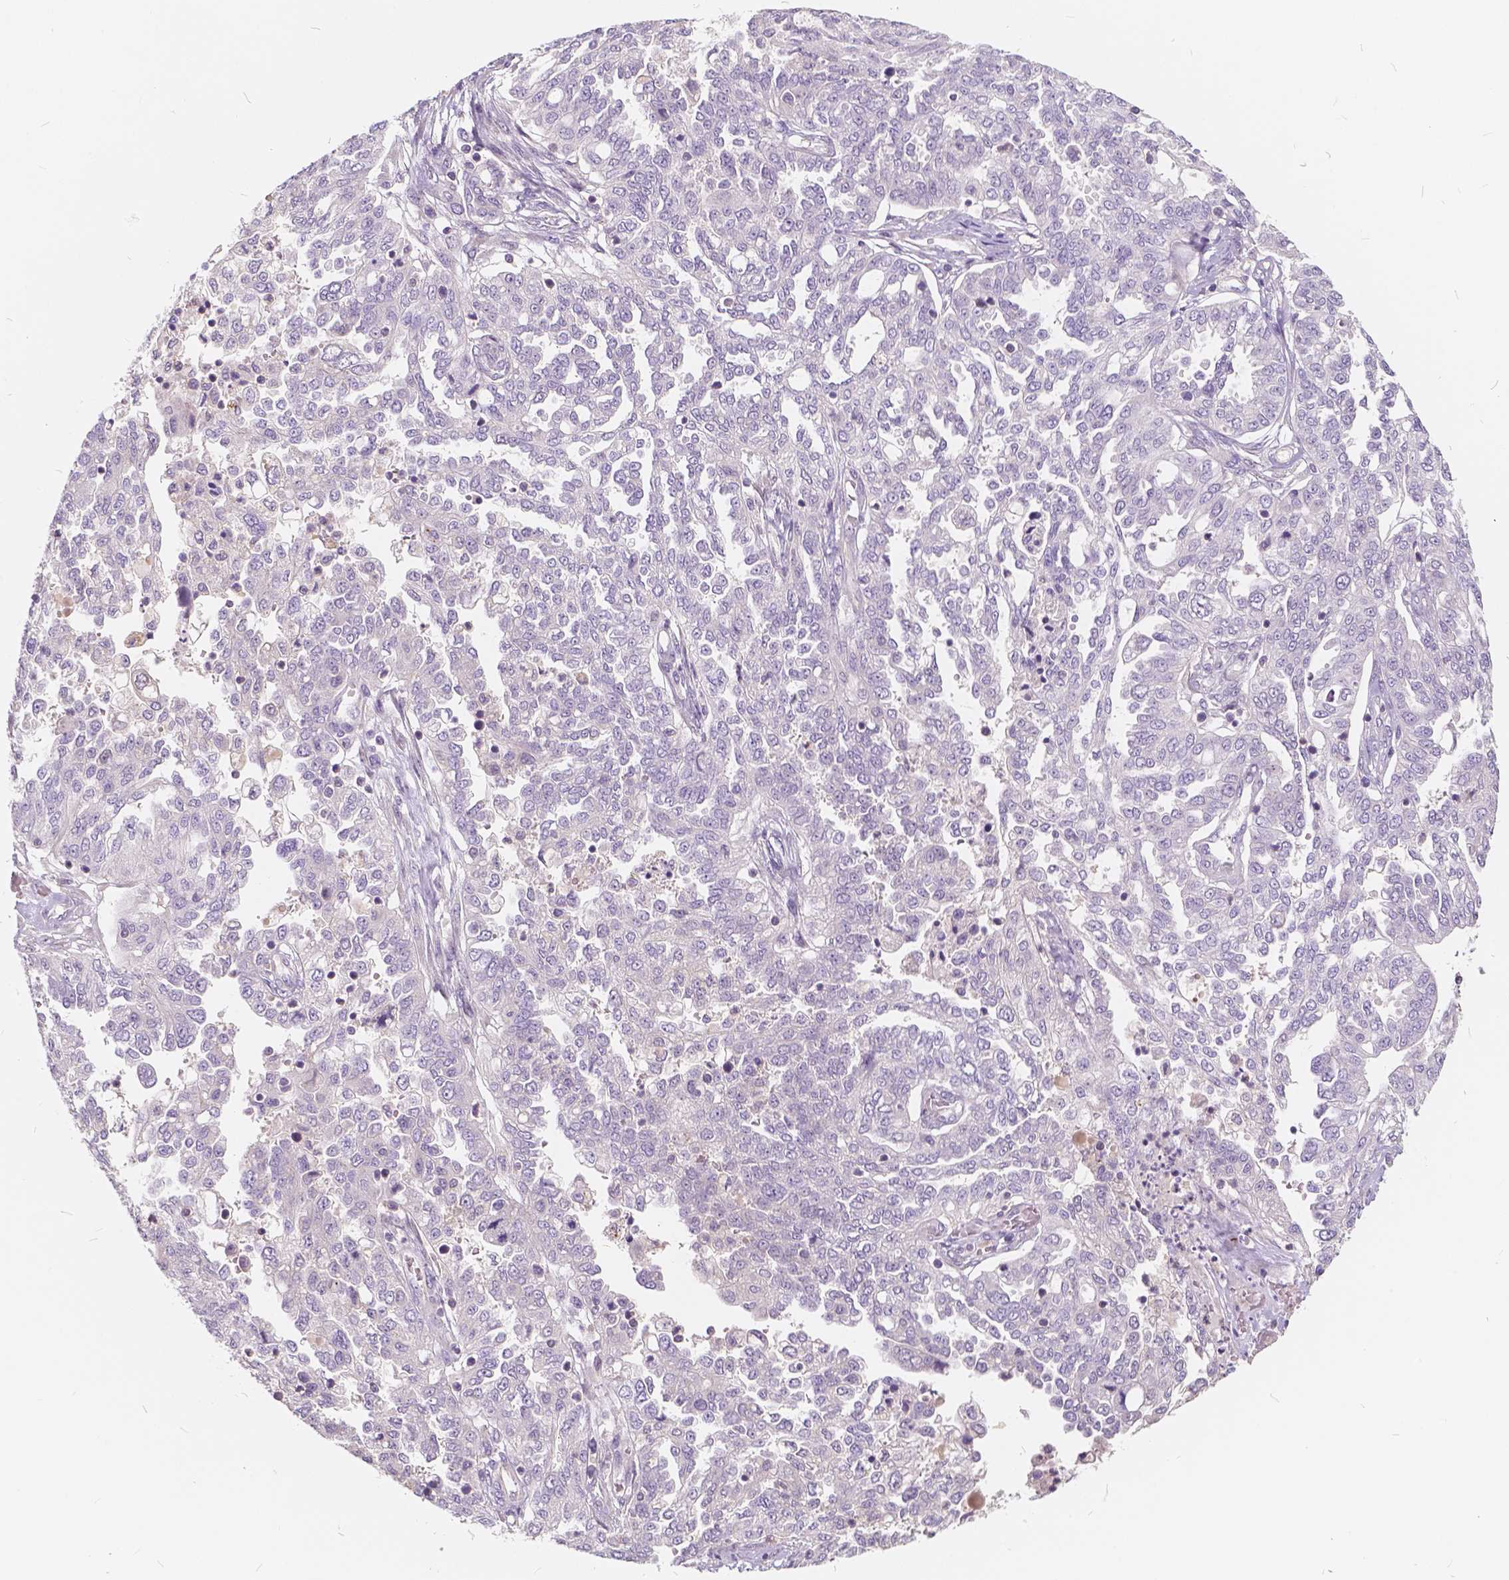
{"staining": {"intensity": "negative", "quantity": "none", "location": "none"}, "tissue": "ovarian cancer", "cell_type": "Tumor cells", "image_type": "cancer", "snomed": [{"axis": "morphology", "description": "Cystadenocarcinoma, serous, NOS"}, {"axis": "topography", "description": "Ovary"}], "caption": "This is an immunohistochemistry photomicrograph of ovarian cancer (serous cystadenocarcinoma). There is no expression in tumor cells.", "gene": "KIAA0513", "patient": {"sex": "female", "age": 67}}